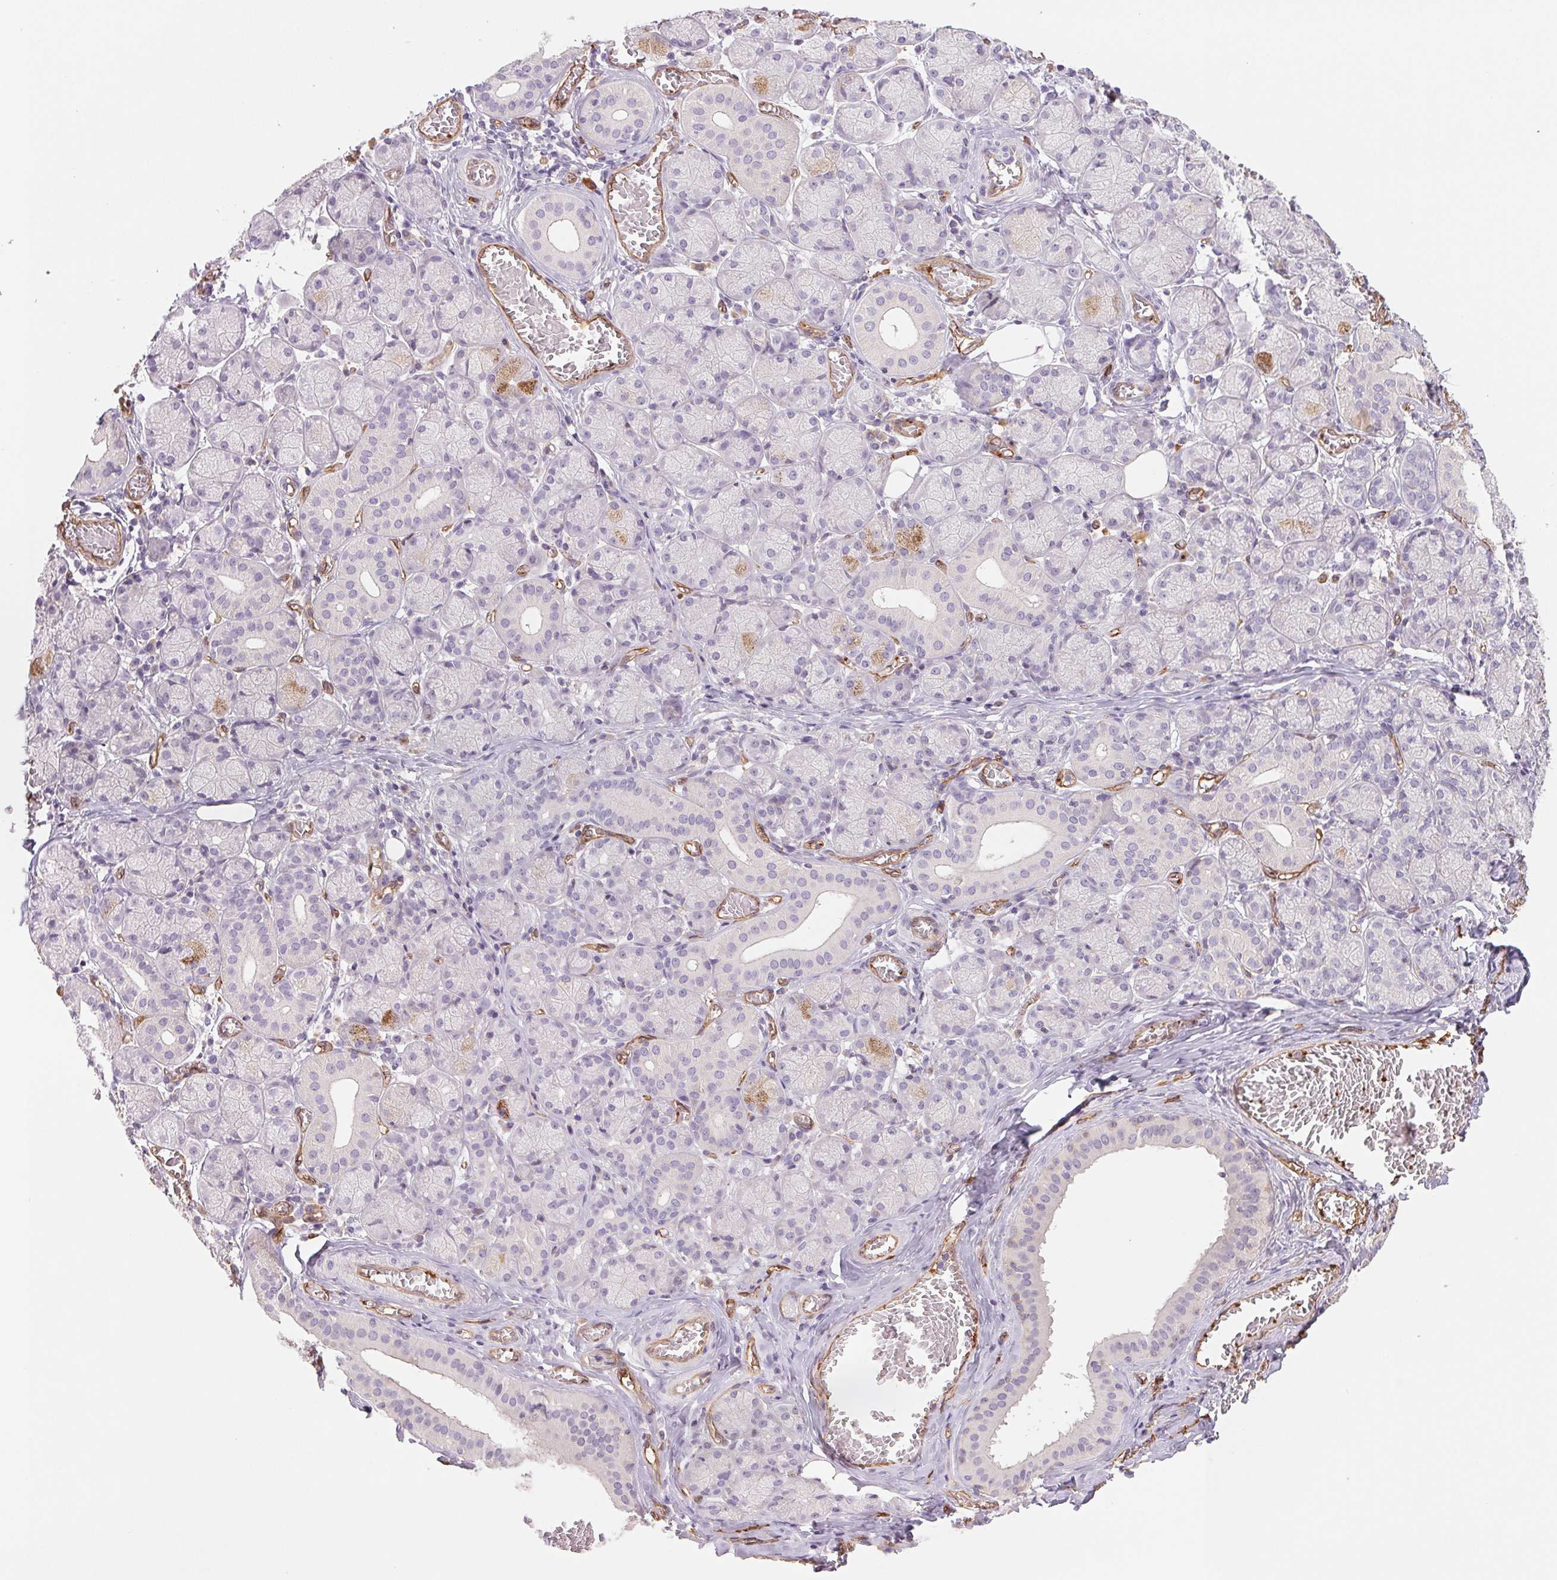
{"staining": {"intensity": "moderate", "quantity": "25%-75%", "location": "cytoplasmic/membranous"}, "tissue": "salivary gland", "cell_type": "Glandular cells", "image_type": "normal", "snomed": [{"axis": "morphology", "description": "Normal tissue, NOS"}, {"axis": "topography", "description": "Salivary gland"}, {"axis": "topography", "description": "Peripheral nerve tissue"}], "caption": "Protein expression analysis of unremarkable human salivary gland reveals moderate cytoplasmic/membranous positivity in about 25%-75% of glandular cells. (Brightfield microscopy of DAB IHC at high magnification).", "gene": "ANKRD13B", "patient": {"sex": "female", "age": 24}}